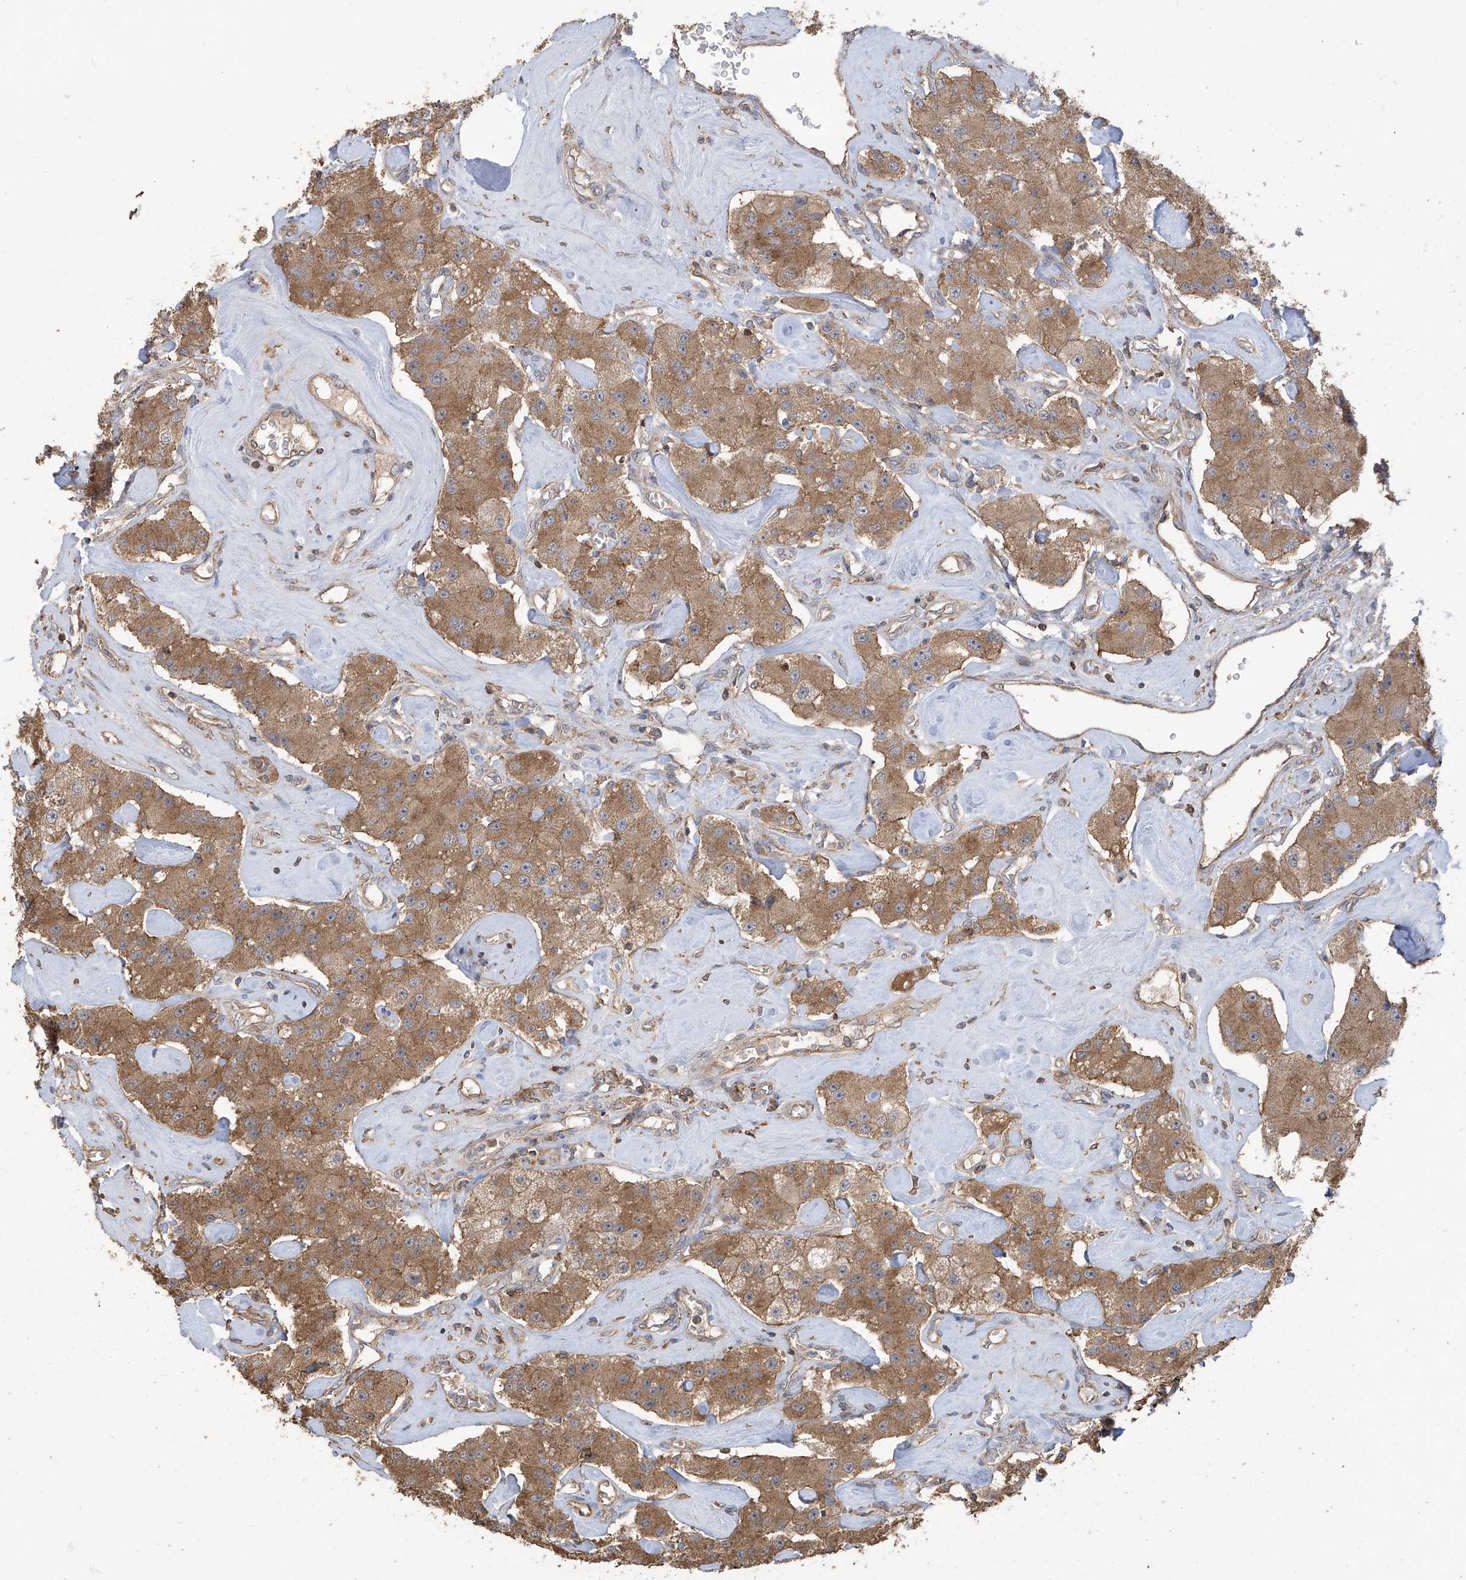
{"staining": {"intensity": "moderate", "quantity": ">75%", "location": "cytoplasmic/membranous"}, "tissue": "carcinoid", "cell_type": "Tumor cells", "image_type": "cancer", "snomed": [{"axis": "morphology", "description": "Carcinoid, malignant, NOS"}, {"axis": "topography", "description": "Pancreas"}], "caption": "Moderate cytoplasmic/membranous staining for a protein is seen in about >75% of tumor cells of carcinoid using IHC.", "gene": "COX10", "patient": {"sex": "male", "age": 41}}